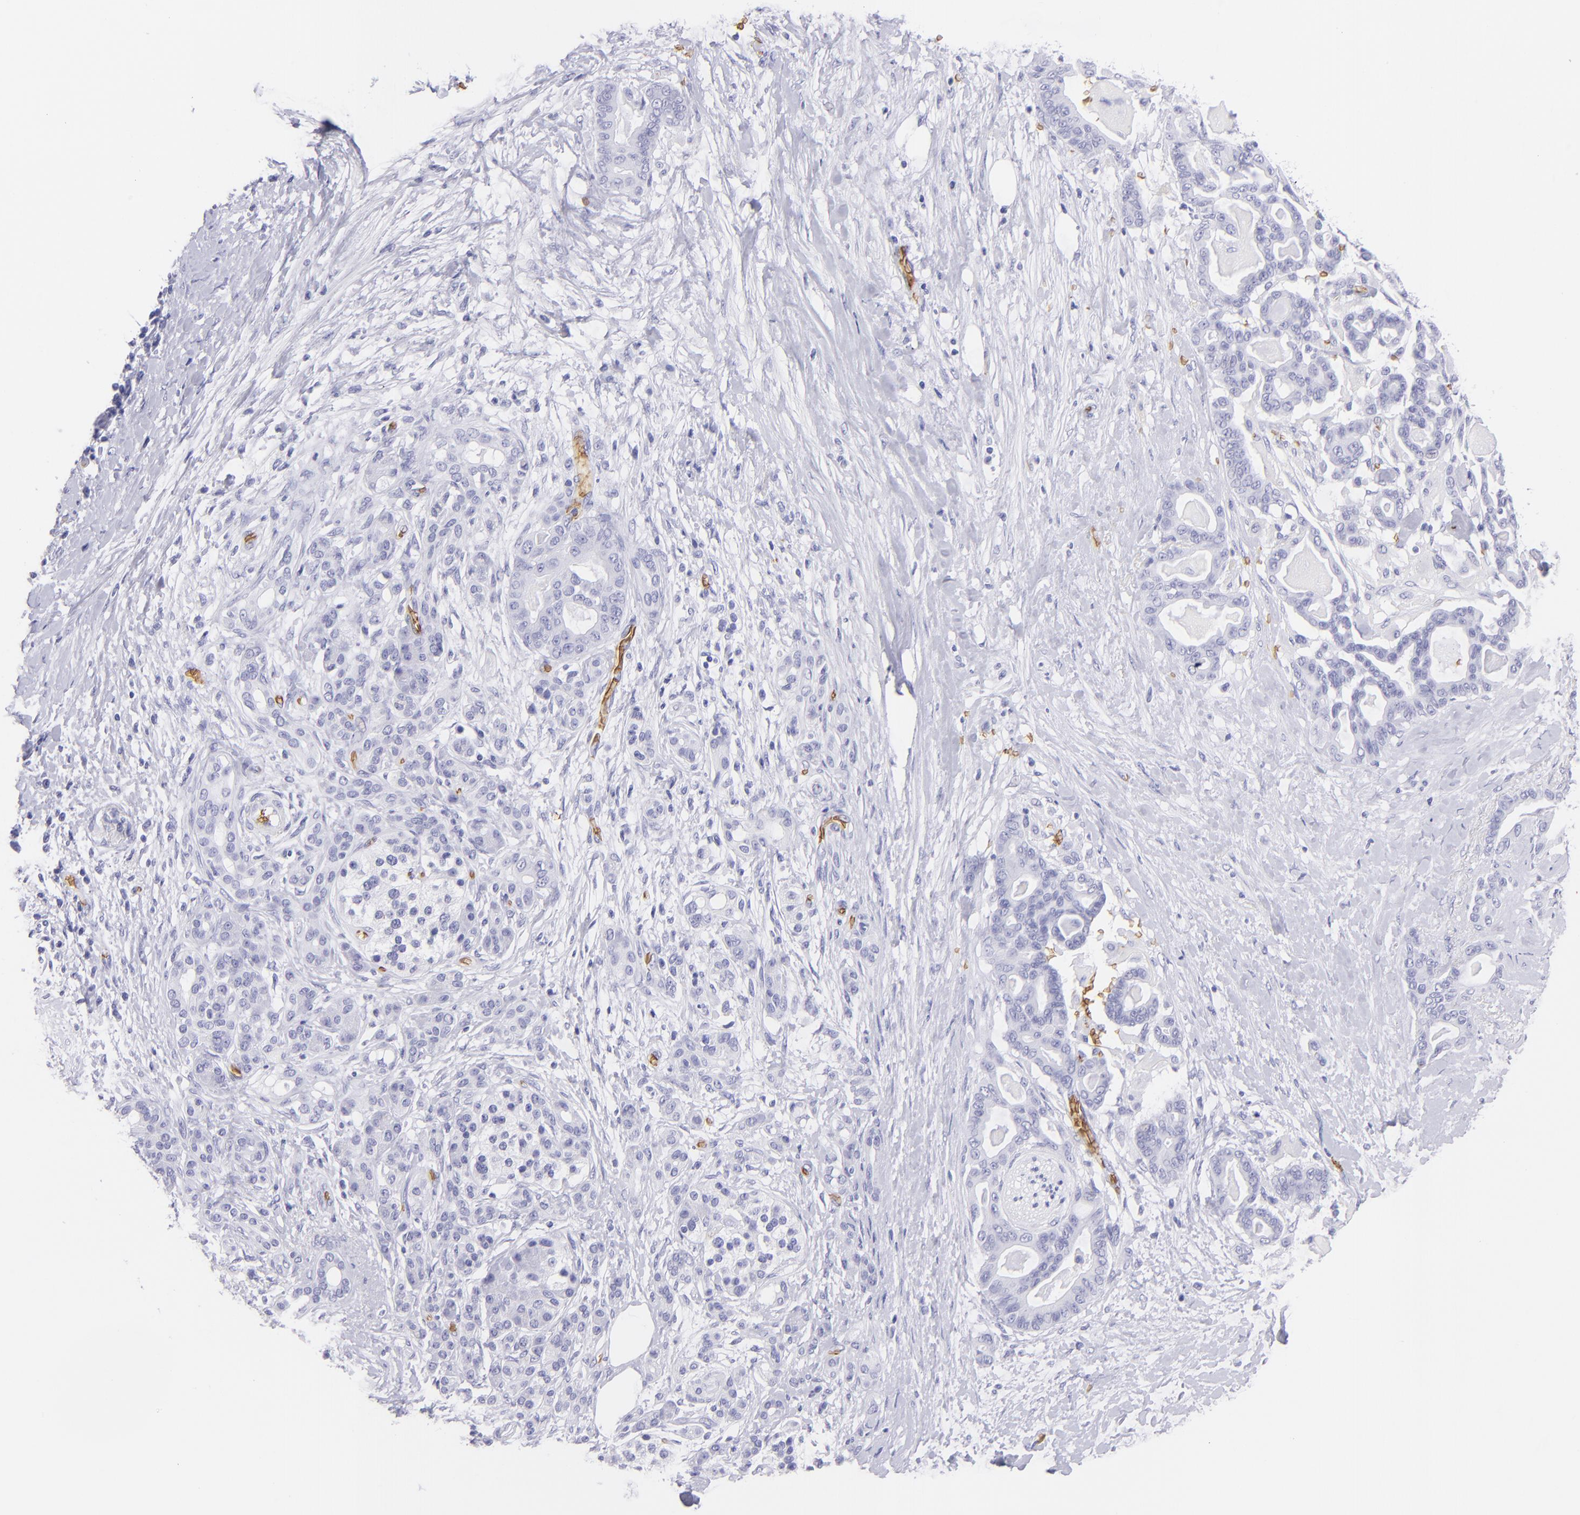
{"staining": {"intensity": "negative", "quantity": "none", "location": "none"}, "tissue": "pancreatic cancer", "cell_type": "Tumor cells", "image_type": "cancer", "snomed": [{"axis": "morphology", "description": "Adenocarcinoma, NOS"}, {"axis": "topography", "description": "Pancreas"}], "caption": "Immunohistochemical staining of pancreatic cancer (adenocarcinoma) demonstrates no significant staining in tumor cells. The staining was performed using DAB (3,3'-diaminobenzidine) to visualize the protein expression in brown, while the nuclei were stained in blue with hematoxylin (Magnification: 20x).", "gene": "GYPA", "patient": {"sex": "male", "age": 63}}